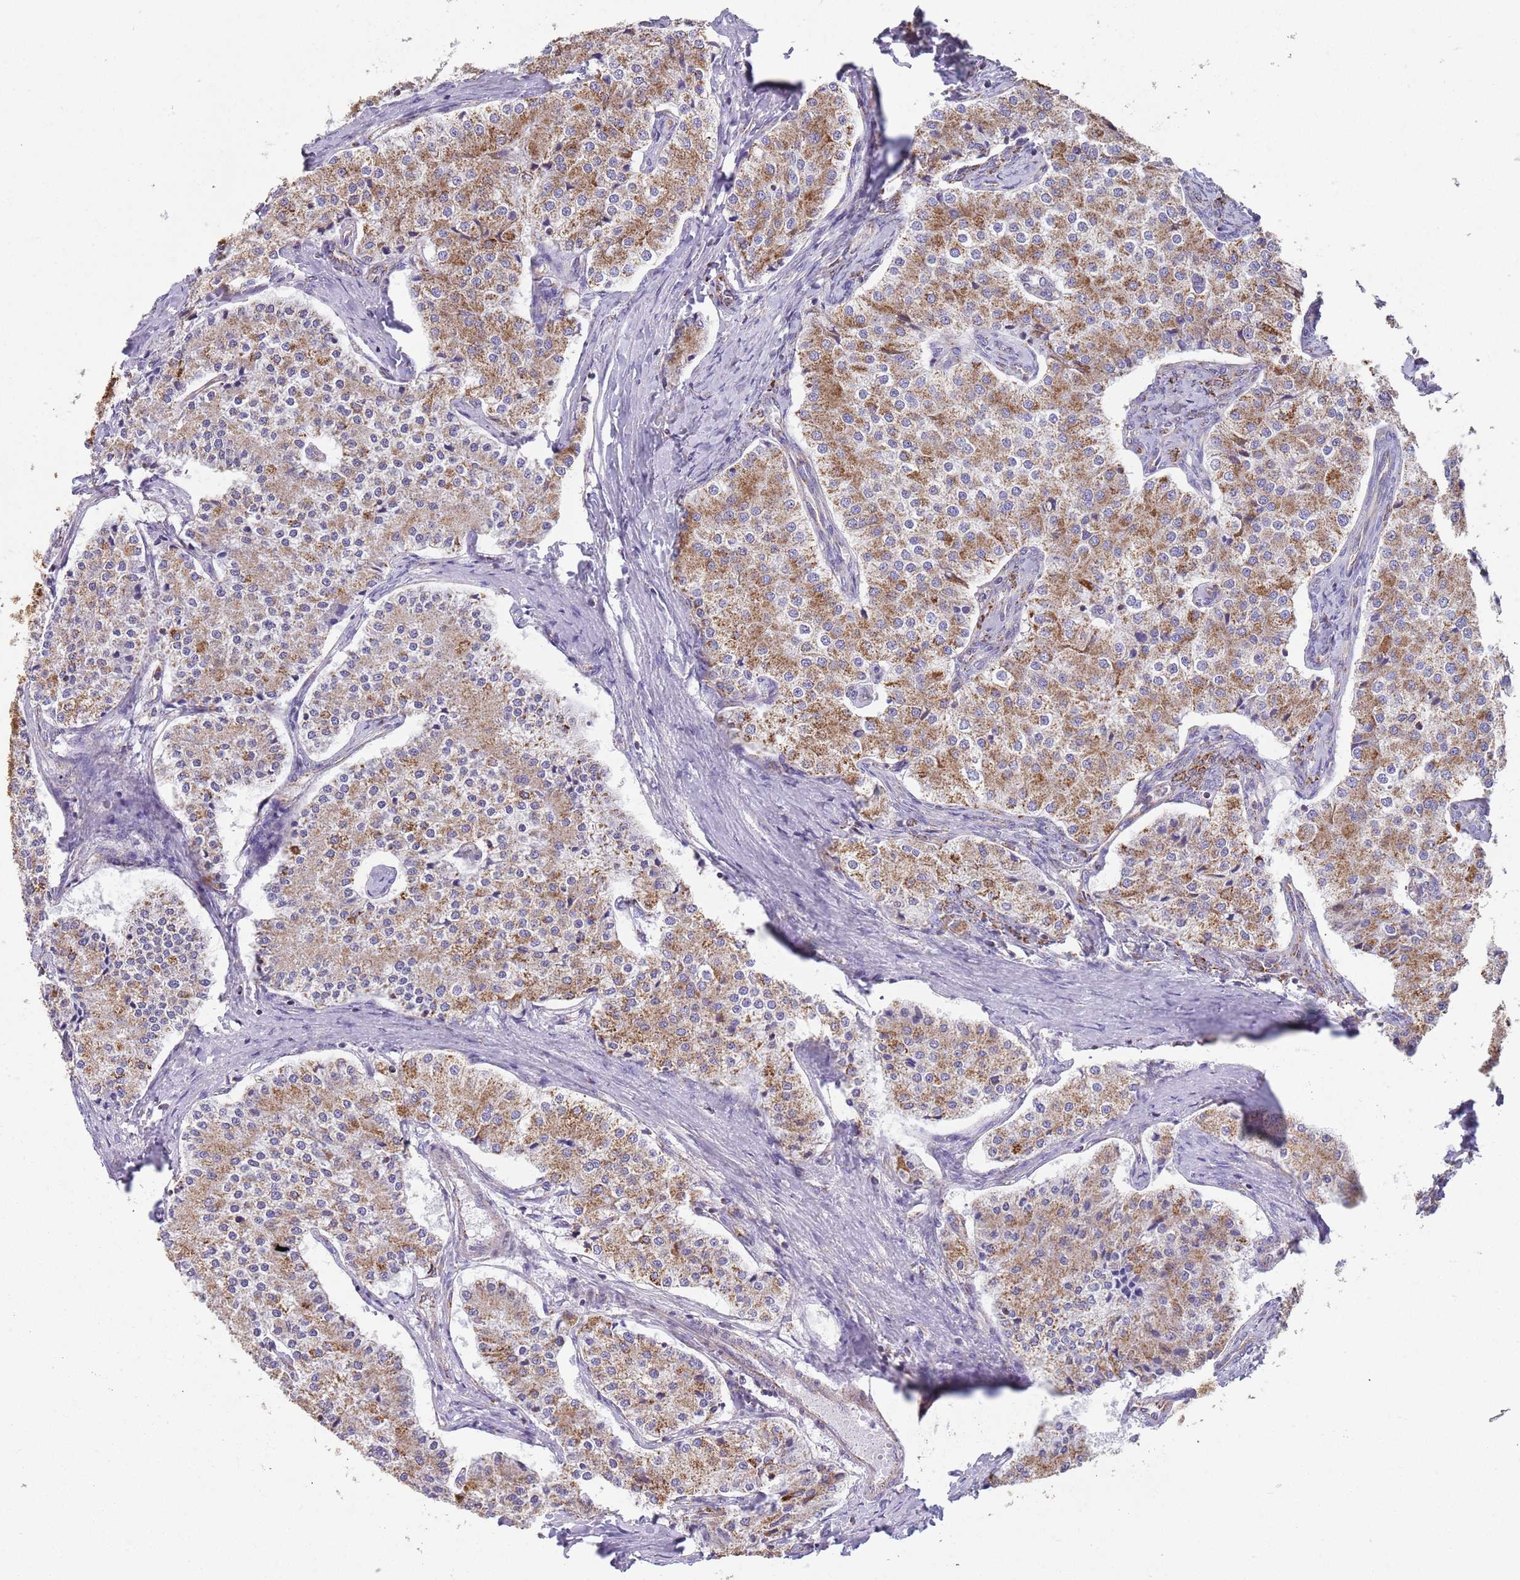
{"staining": {"intensity": "strong", "quantity": ">75%", "location": "cytoplasmic/membranous"}, "tissue": "carcinoid", "cell_type": "Tumor cells", "image_type": "cancer", "snomed": [{"axis": "morphology", "description": "Carcinoid, malignant, NOS"}, {"axis": "topography", "description": "Colon"}], "caption": "Human malignant carcinoid stained with a brown dye exhibits strong cytoplasmic/membranous positive expression in approximately >75% of tumor cells.", "gene": "TTLL1", "patient": {"sex": "female", "age": 52}}